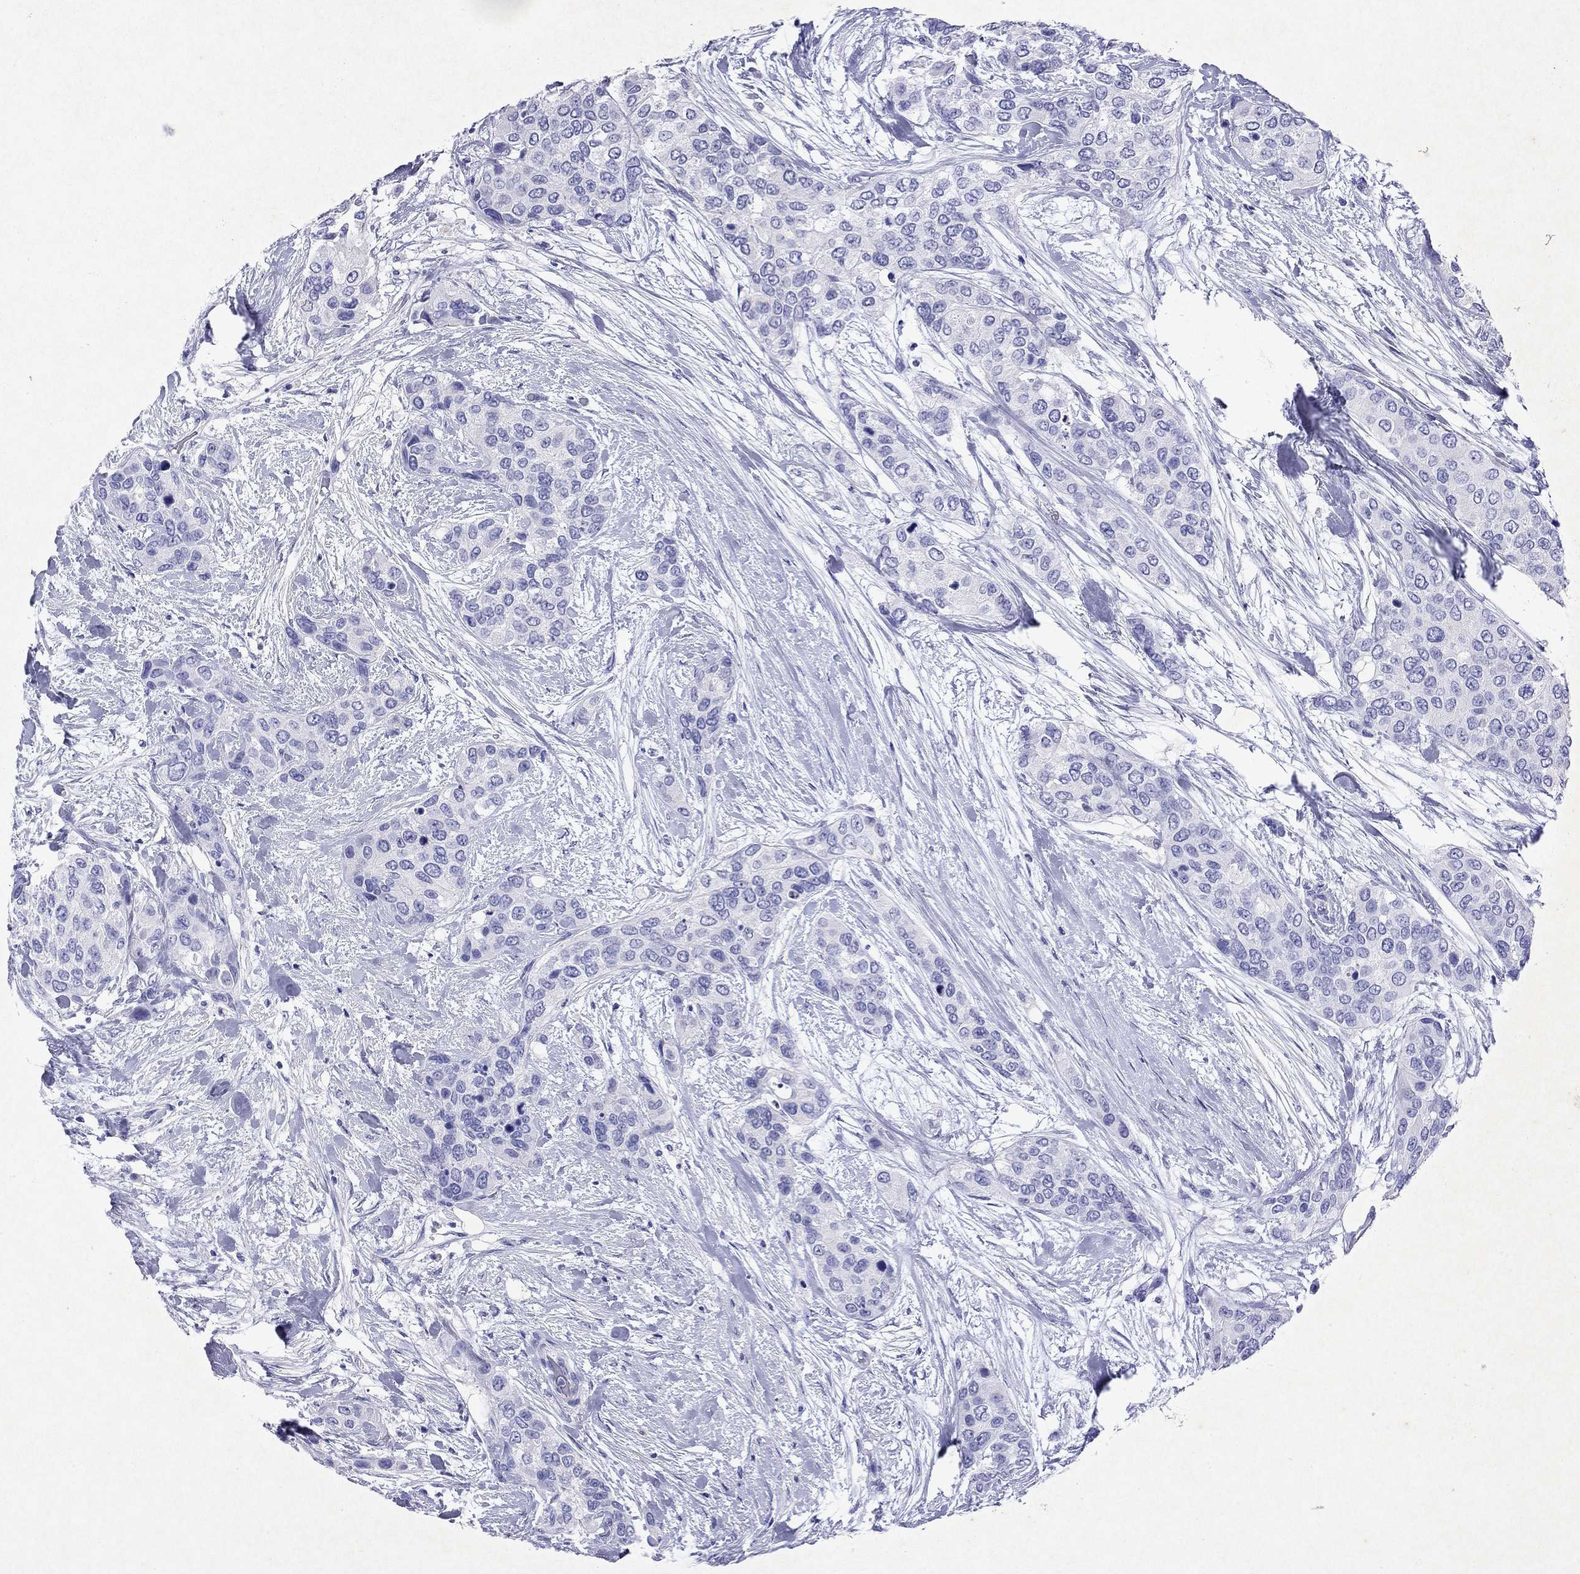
{"staining": {"intensity": "negative", "quantity": "none", "location": "none"}, "tissue": "urothelial cancer", "cell_type": "Tumor cells", "image_type": "cancer", "snomed": [{"axis": "morphology", "description": "Urothelial carcinoma, High grade"}, {"axis": "topography", "description": "Urinary bladder"}], "caption": "Immunohistochemical staining of urothelial cancer demonstrates no significant staining in tumor cells.", "gene": "ARMC12", "patient": {"sex": "male", "age": 77}}